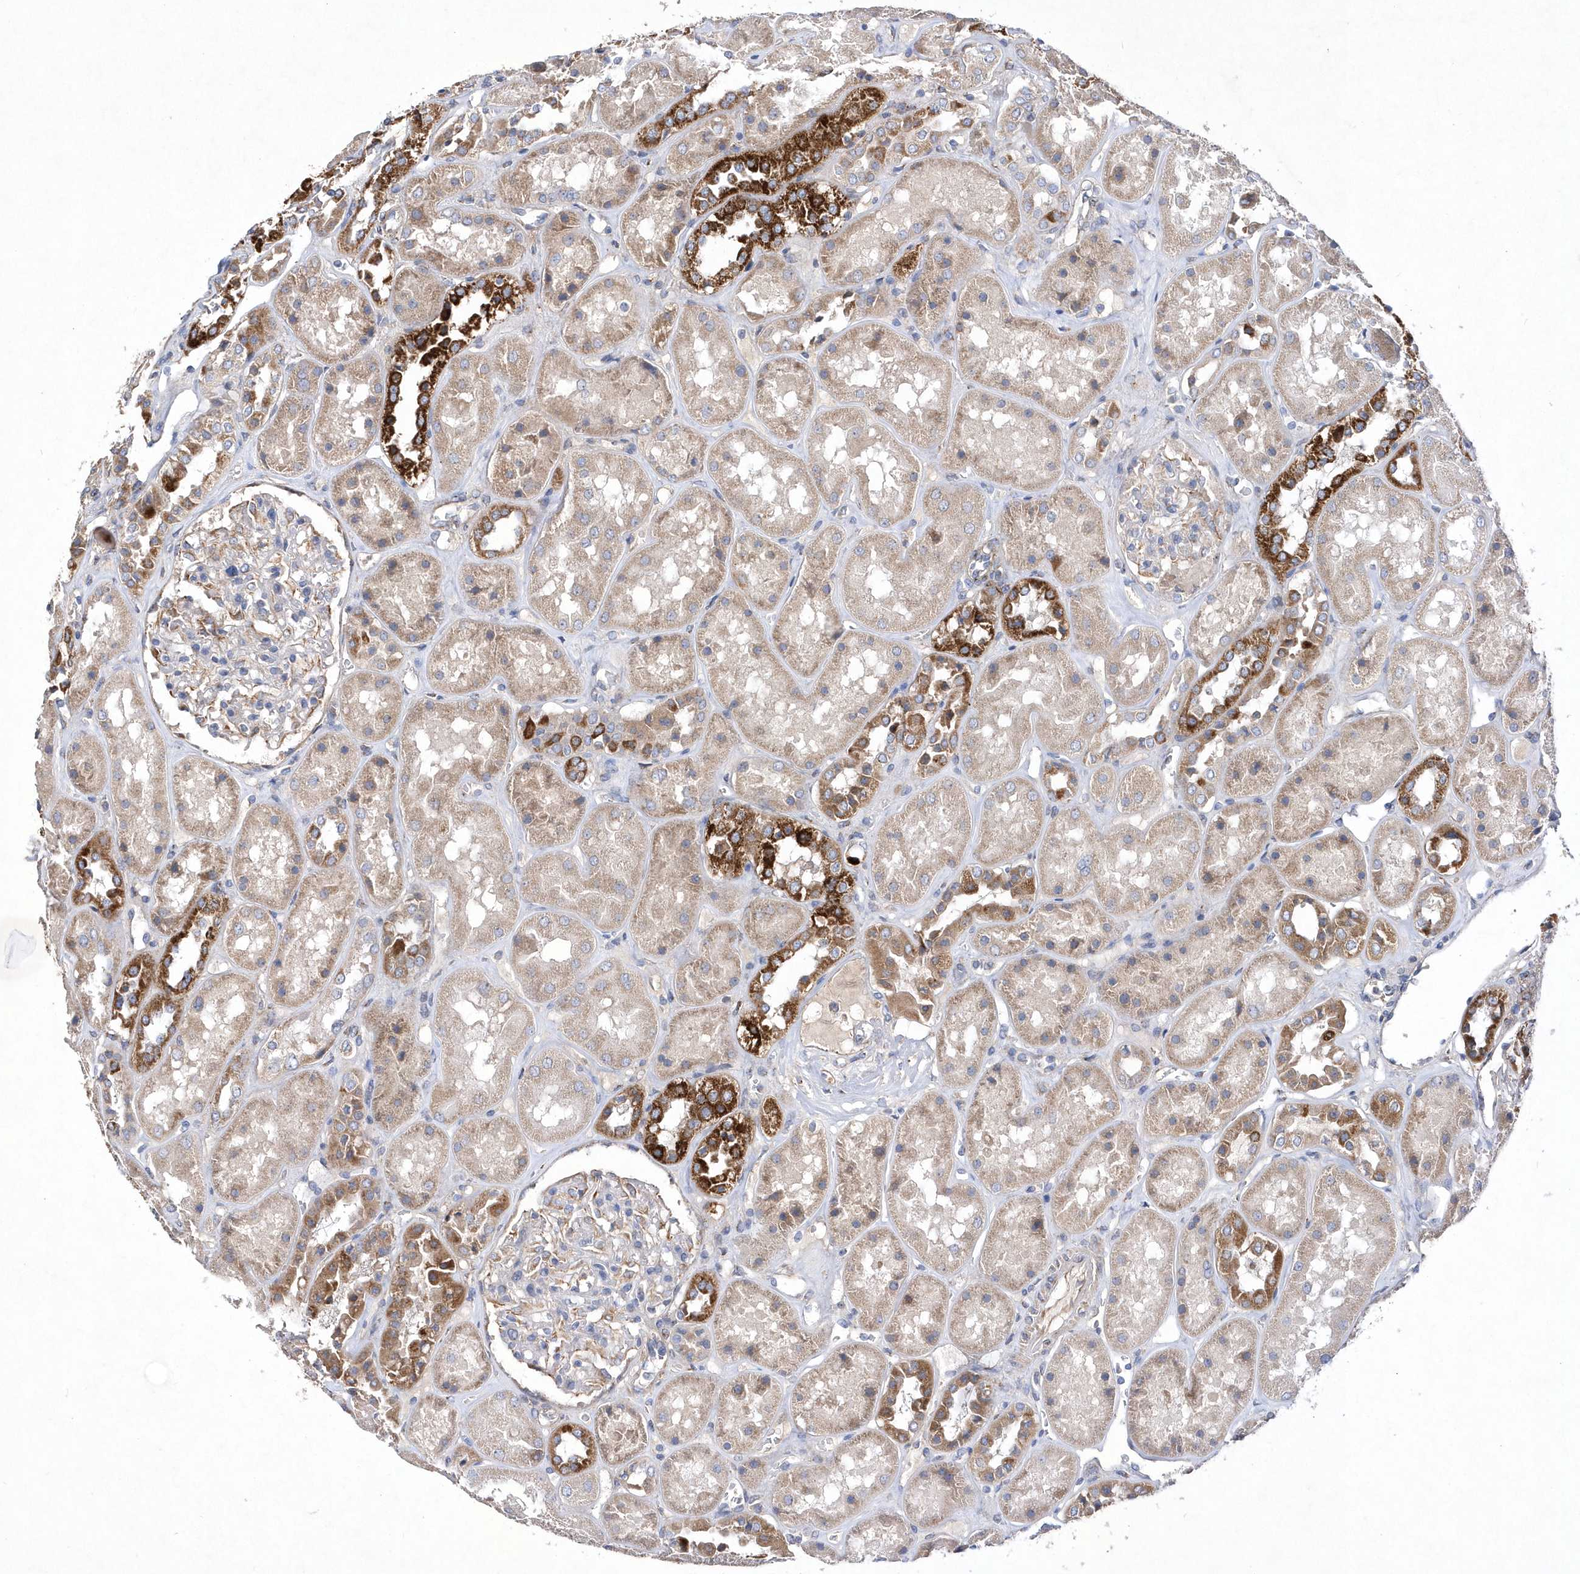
{"staining": {"intensity": "weak", "quantity": "25%-75%", "location": "cytoplasmic/membranous"}, "tissue": "kidney", "cell_type": "Cells in glomeruli", "image_type": "normal", "snomed": [{"axis": "morphology", "description": "Normal tissue, NOS"}, {"axis": "topography", "description": "Kidney"}], "caption": "High-magnification brightfield microscopy of unremarkable kidney stained with DAB (3,3'-diaminobenzidine) (brown) and counterstained with hematoxylin (blue). cells in glomeruli exhibit weak cytoplasmic/membranous positivity is seen in approximately25%-75% of cells. The staining is performed using DAB (3,3'-diaminobenzidine) brown chromogen to label protein expression. The nuclei are counter-stained blue using hematoxylin.", "gene": "METTL8", "patient": {"sex": "male", "age": 70}}